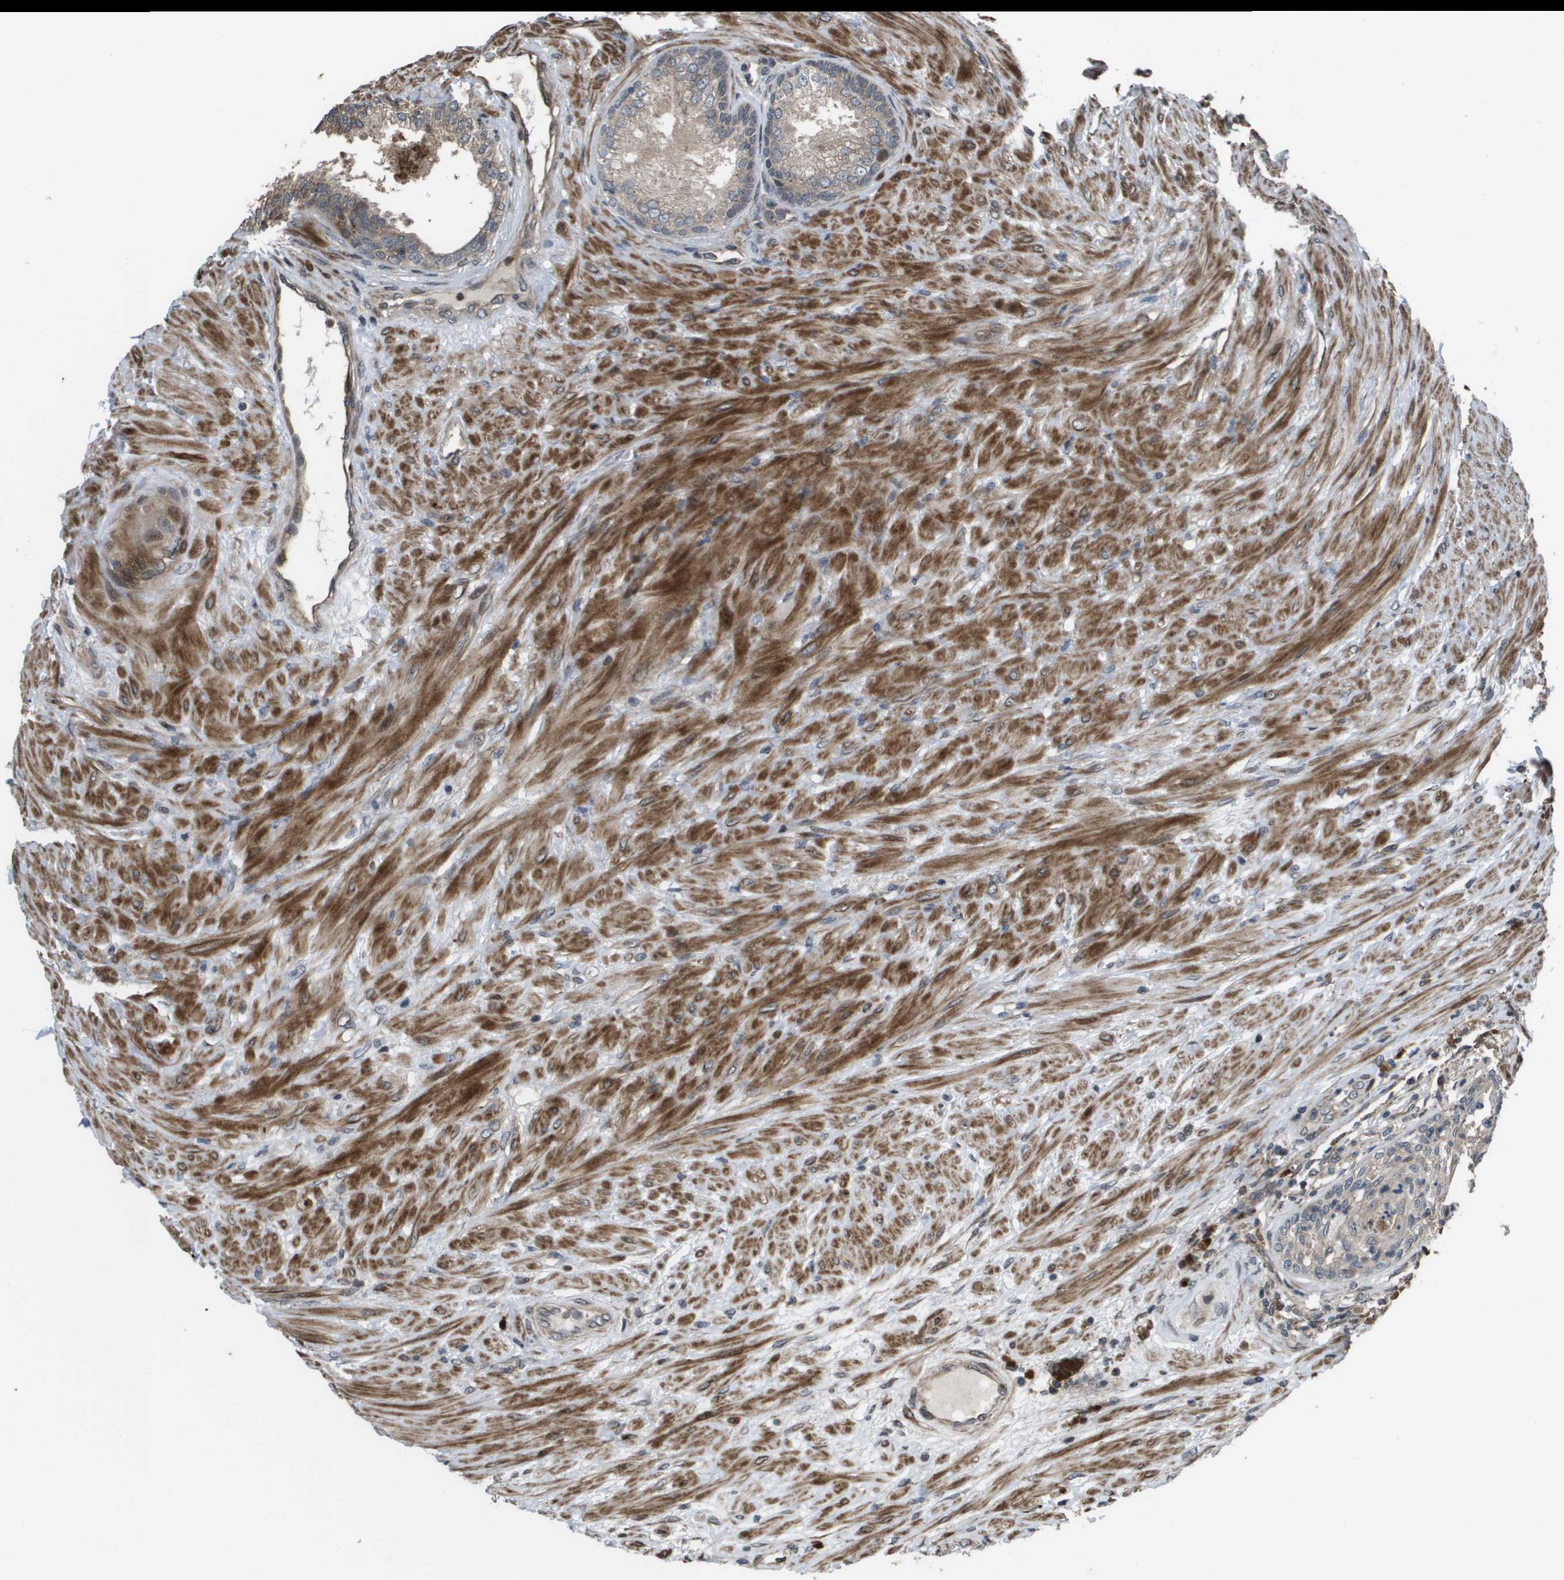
{"staining": {"intensity": "weak", "quantity": ">75%", "location": "cytoplasmic/membranous"}, "tissue": "prostate", "cell_type": "Glandular cells", "image_type": "normal", "snomed": [{"axis": "morphology", "description": "Normal tissue, NOS"}, {"axis": "topography", "description": "Prostate"}], "caption": "Immunohistochemistry (DAB (3,3'-diaminobenzidine)) staining of benign prostate demonstrates weak cytoplasmic/membranous protein expression in about >75% of glandular cells. Ihc stains the protein of interest in brown and the nuclei are stained blue.", "gene": "AXIN2", "patient": {"sex": "male", "age": 76}}